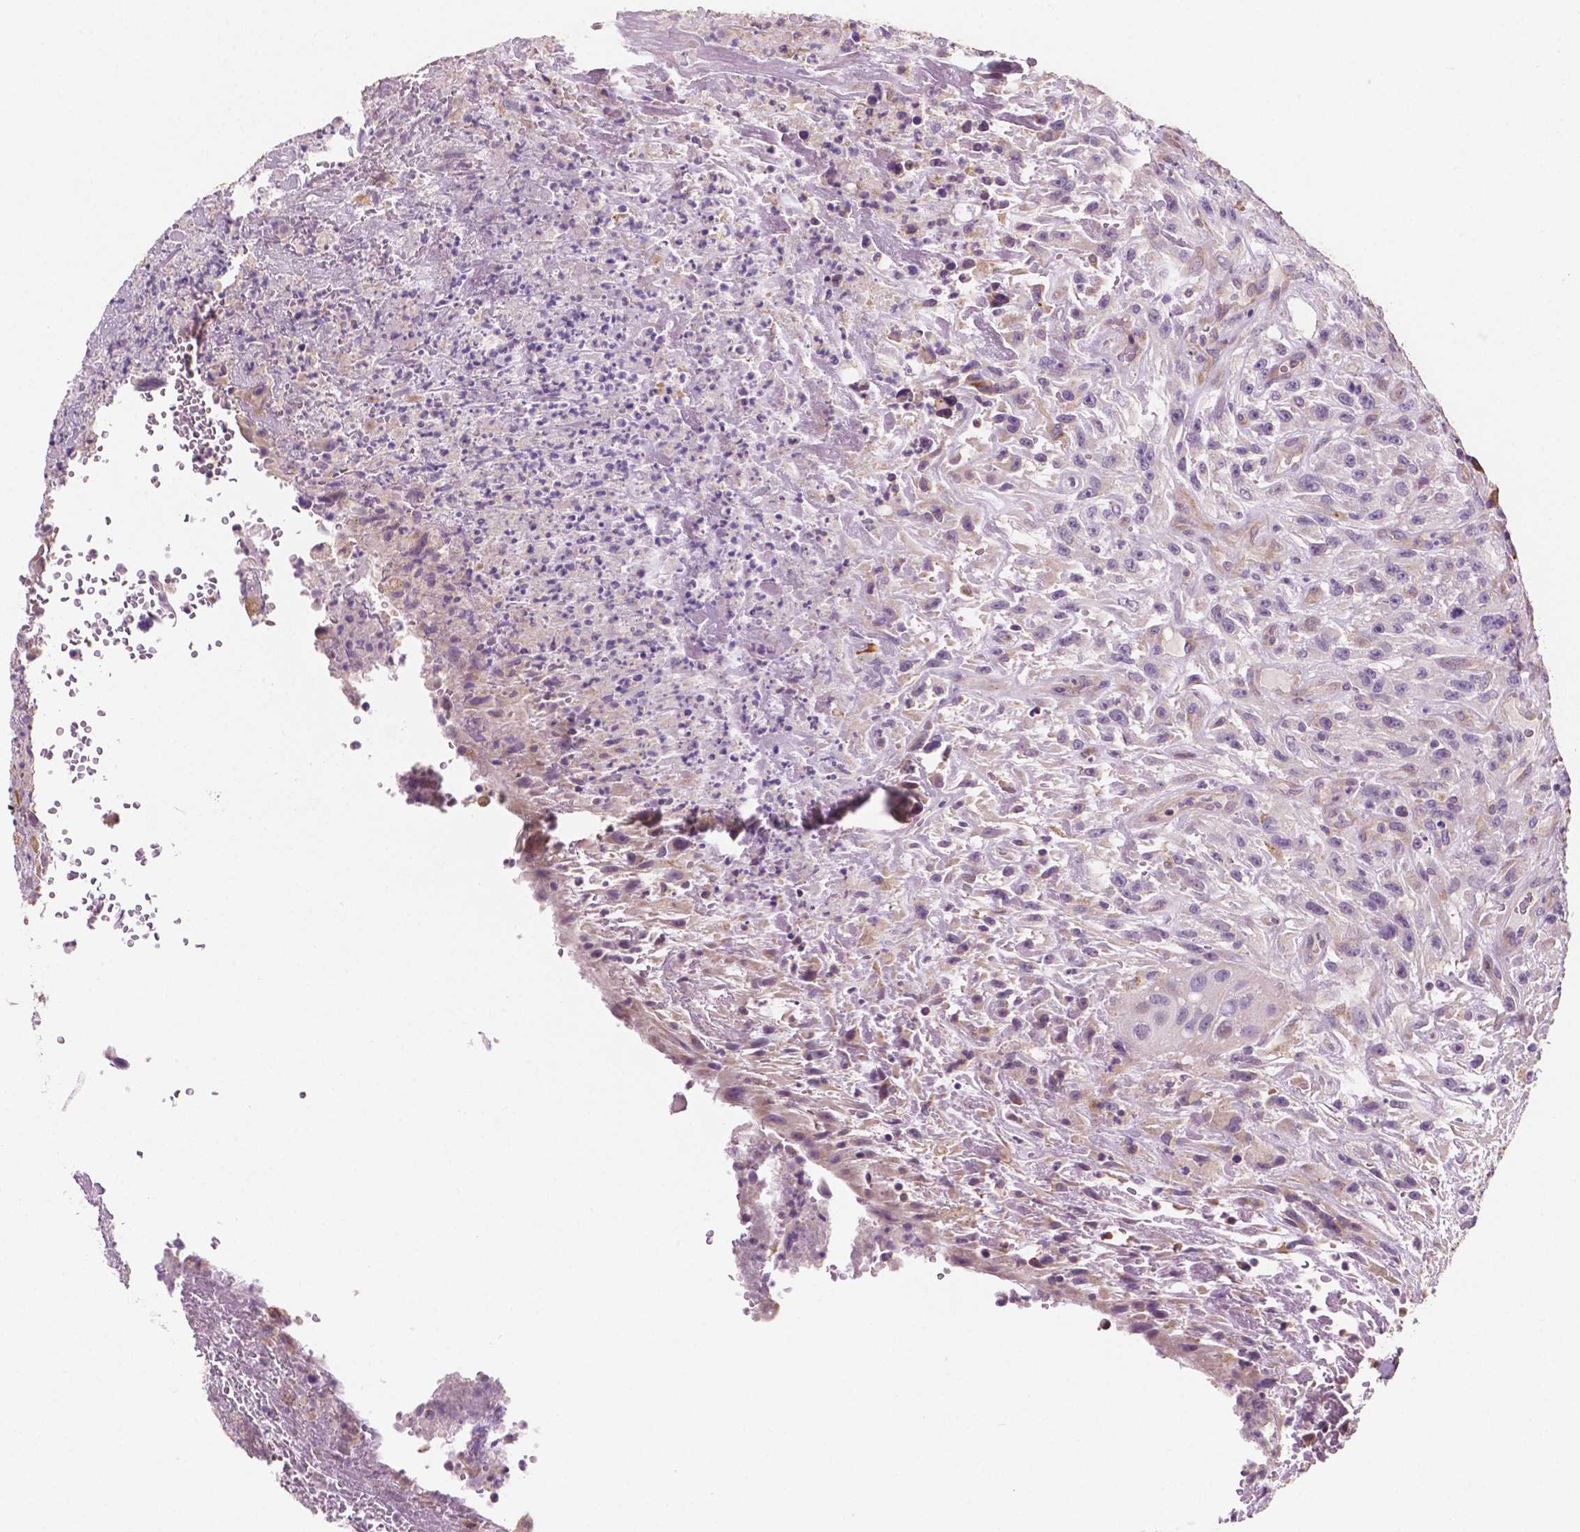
{"staining": {"intensity": "negative", "quantity": "none", "location": "none"}, "tissue": "urothelial cancer", "cell_type": "Tumor cells", "image_type": "cancer", "snomed": [{"axis": "morphology", "description": "Urothelial carcinoma, High grade"}, {"axis": "topography", "description": "Urinary bladder"}], "caption": "IHC of high-grade urothelial carcinoma reveals no expression in tumor cells.", "gene": "LRP1B", "patient": {"sex": "male", "age": 66}}